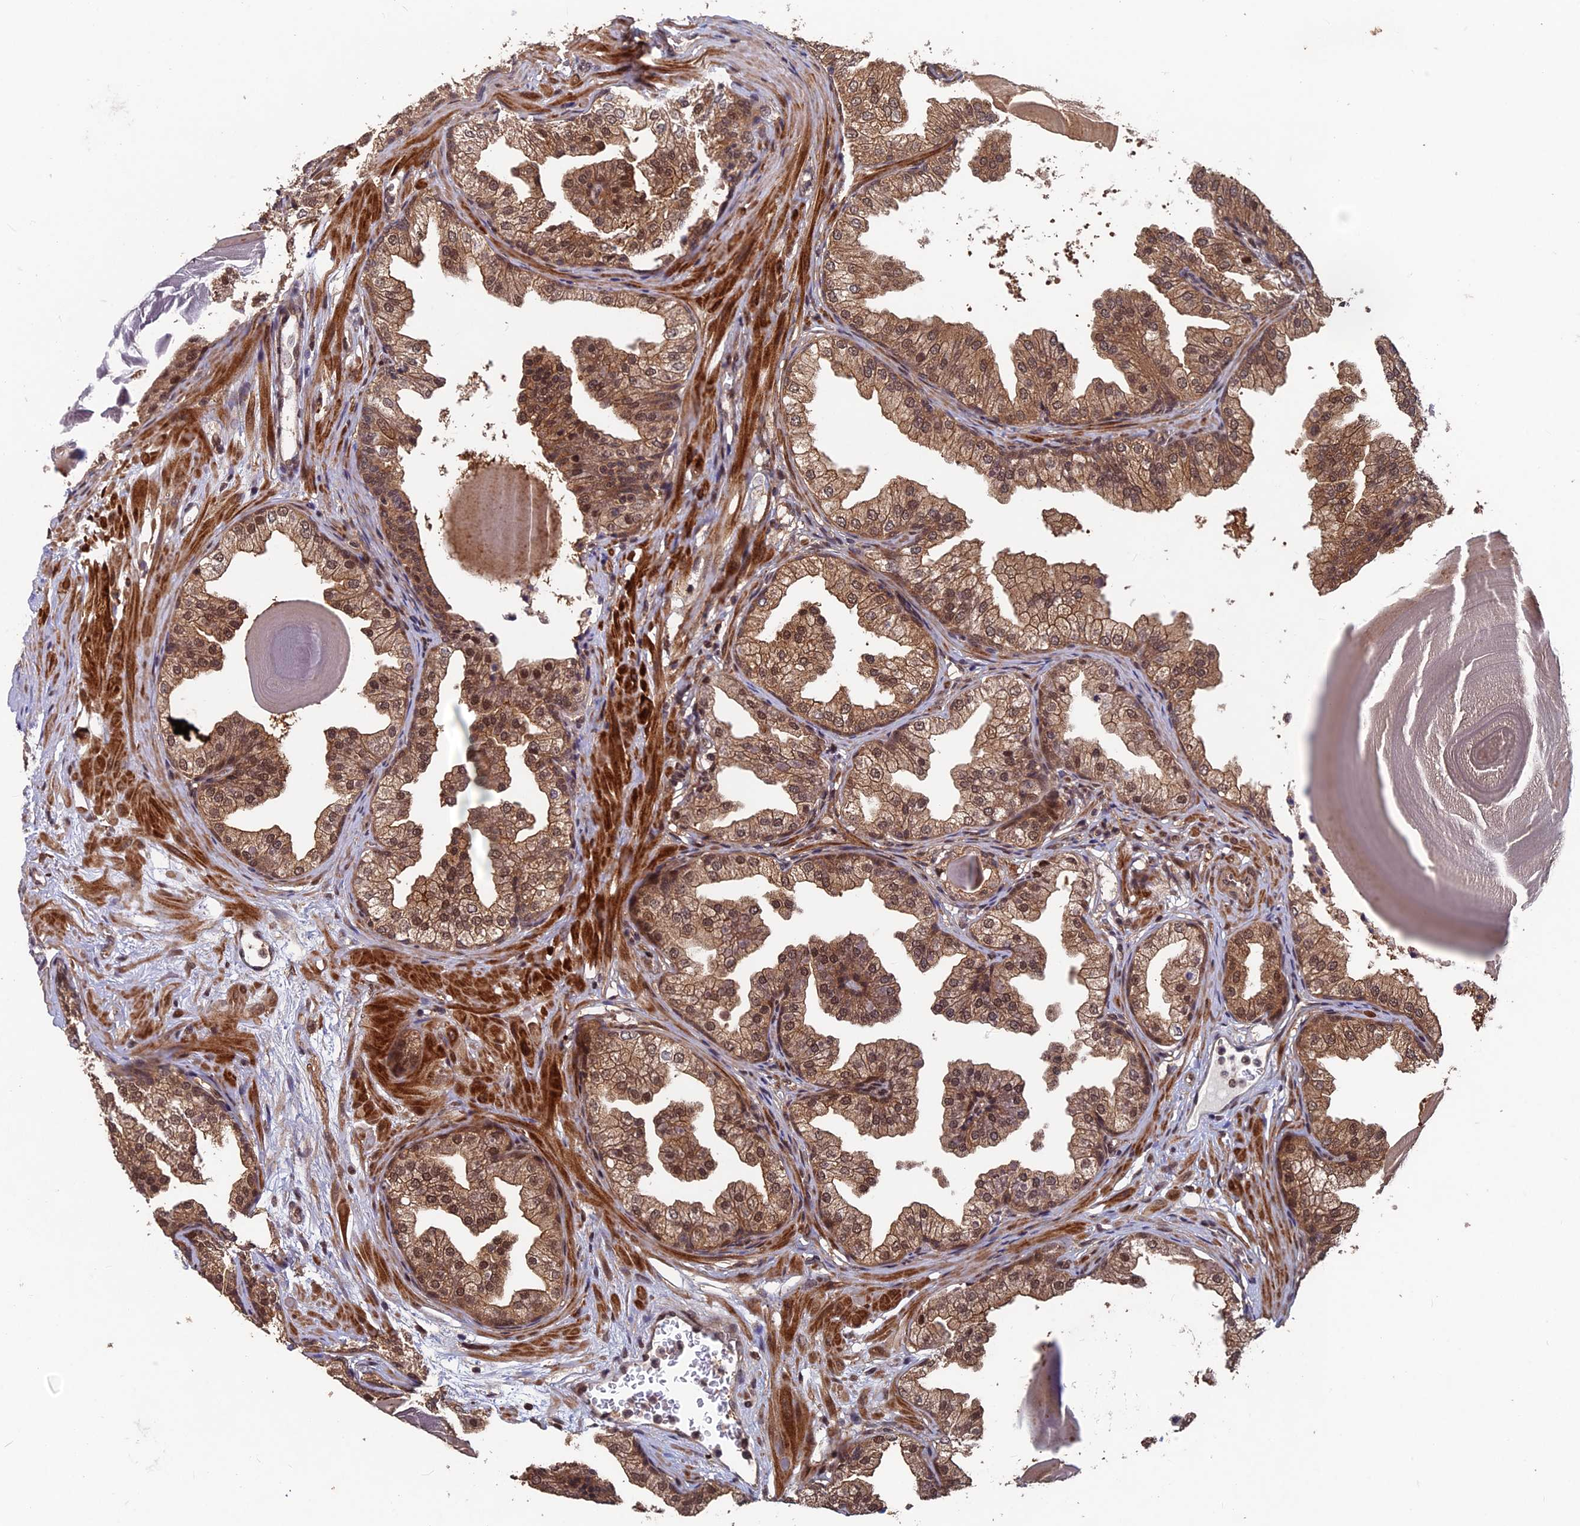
{"staining": {"intensity": "moderate", "quantity": ">75%", "location": "cytoplasmic/membranous,nuclear"}, "tissue": "prostate", "cell_type": "Glandular cells", "image_type": "normal", "snomed": [{"axis": "morphology", "description": "Normal tissue, NOS"}, {"axis": "topography", "description": "Prostate"}], "caption": "Normal prostate was stained to show a protein in brown. There is medium levels of moderate cytoplasmic/membranous,nuclear positivity in approximately >75% of glandular cells.", "gene": "FAM53C", "patient": {"sex": "male", "age": 48}}